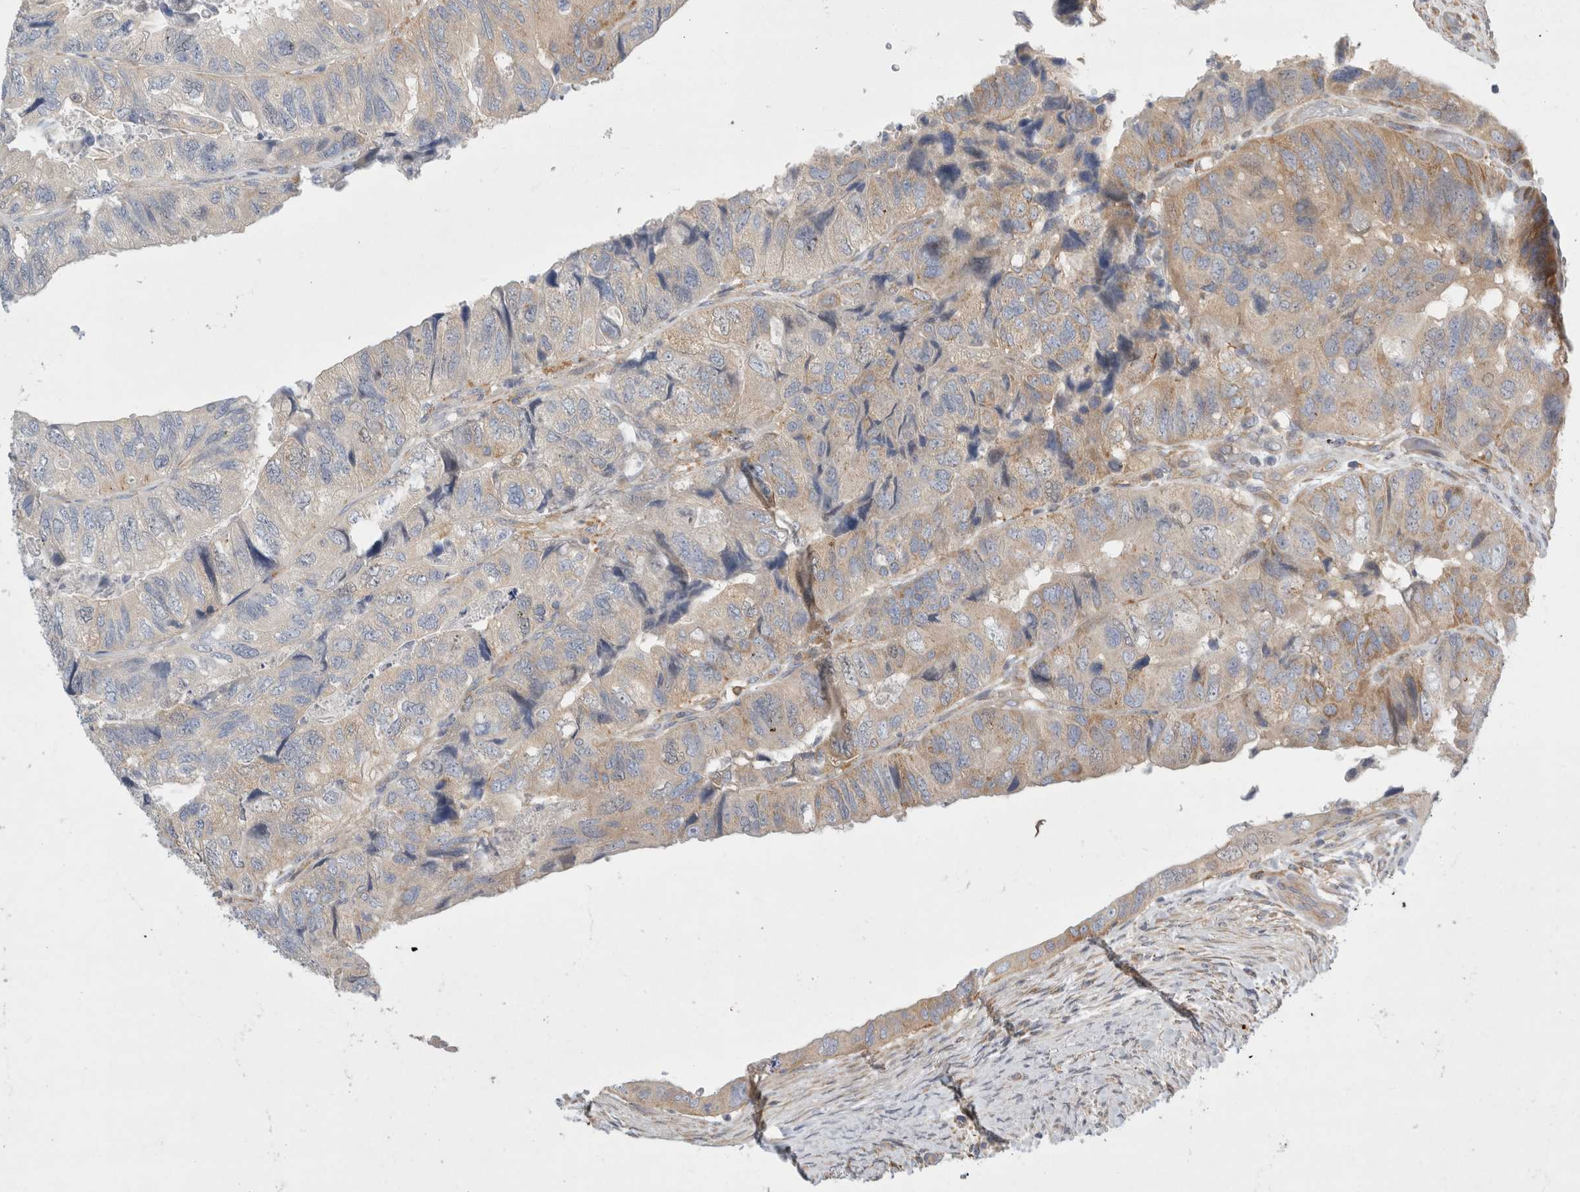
{"staining": {"intensity": "weak", "quantity": "25%-75%", "location": "cytoplasmic/membranous"}, "tissue": "colorectal cancer", "cell_type": "Tumor cells", "image_type": "cancer", "snomed": [{"axis": "morphology", "description": "Adenocarcinoma, NOS"}, {"axis": "topography", "description": "Rectum"}], "caption": "The photomicrograph displays immunohistochemical staining of colorectal adenocarcinoma. There is weak cytoplasmic/membranous staining is appreciated in about 25%-75% of tumor cells. The staining was performed using DAB (3,3'-diaminobenzidine), with brown indicating positive protein expression. Nuclei are stained blue with hematoxylin.", "gene": "CDCA7L", "patient": {"sex": "male", "age": 63}}